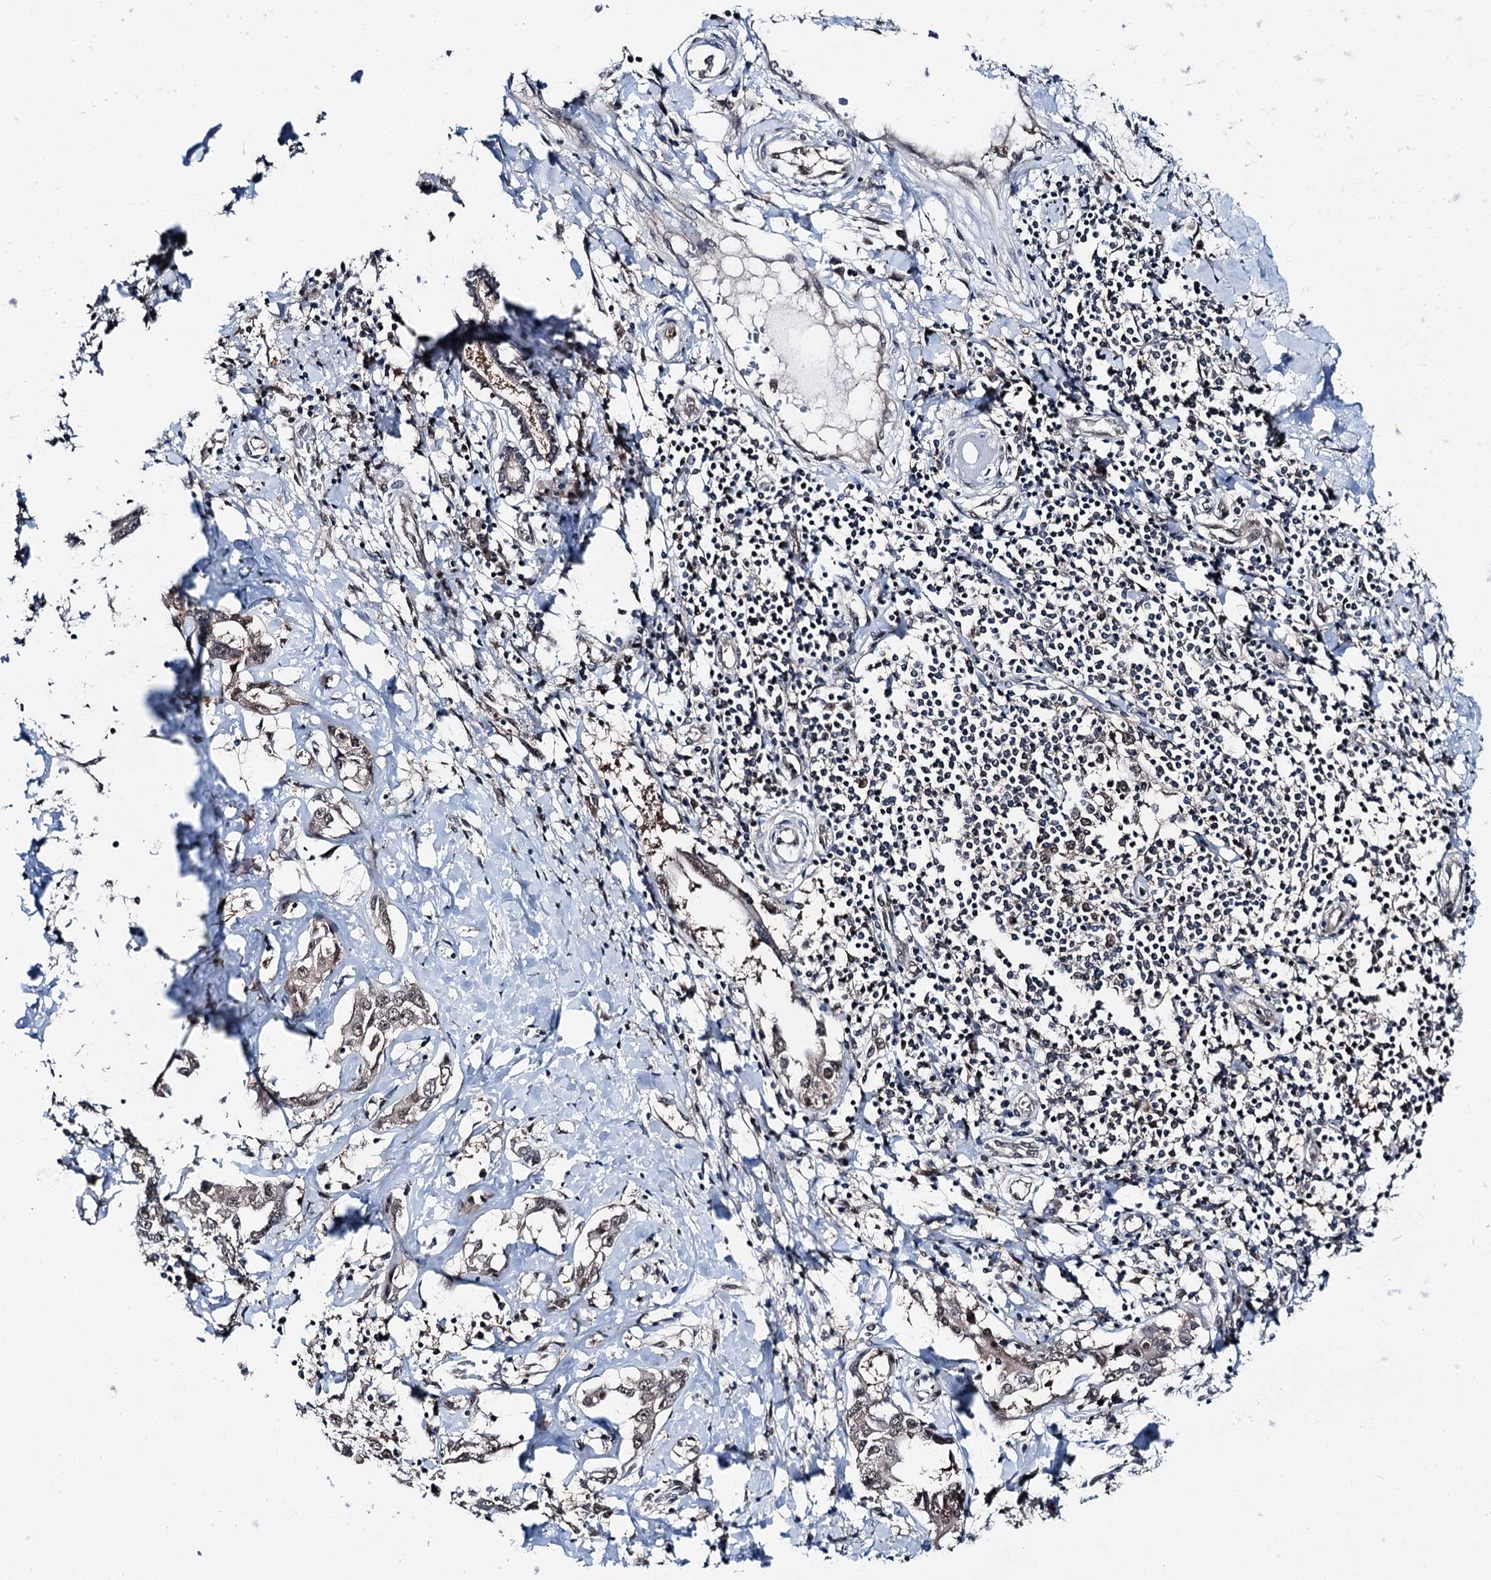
{"staining": {"intensity": "moderate", "quantity": ">75%", "location": "nuclear"}, "tissue": "liver cancer", "cell_type": "Tumor cells", "image_type": "cancer", "snomed": [{"axis": "morphology", "description": "Cholangiocarcinoma"}, {"axis": "topography", "description": "Liver"}], "caption": "This is an image of immunohistochemistry (IHC) staining of liver cholangiocarcinoma, which shows moderate staining in the nuclear of tumor cells.", "gene": "PSMD13", "patient": {"sex": "male", "age": 59}}